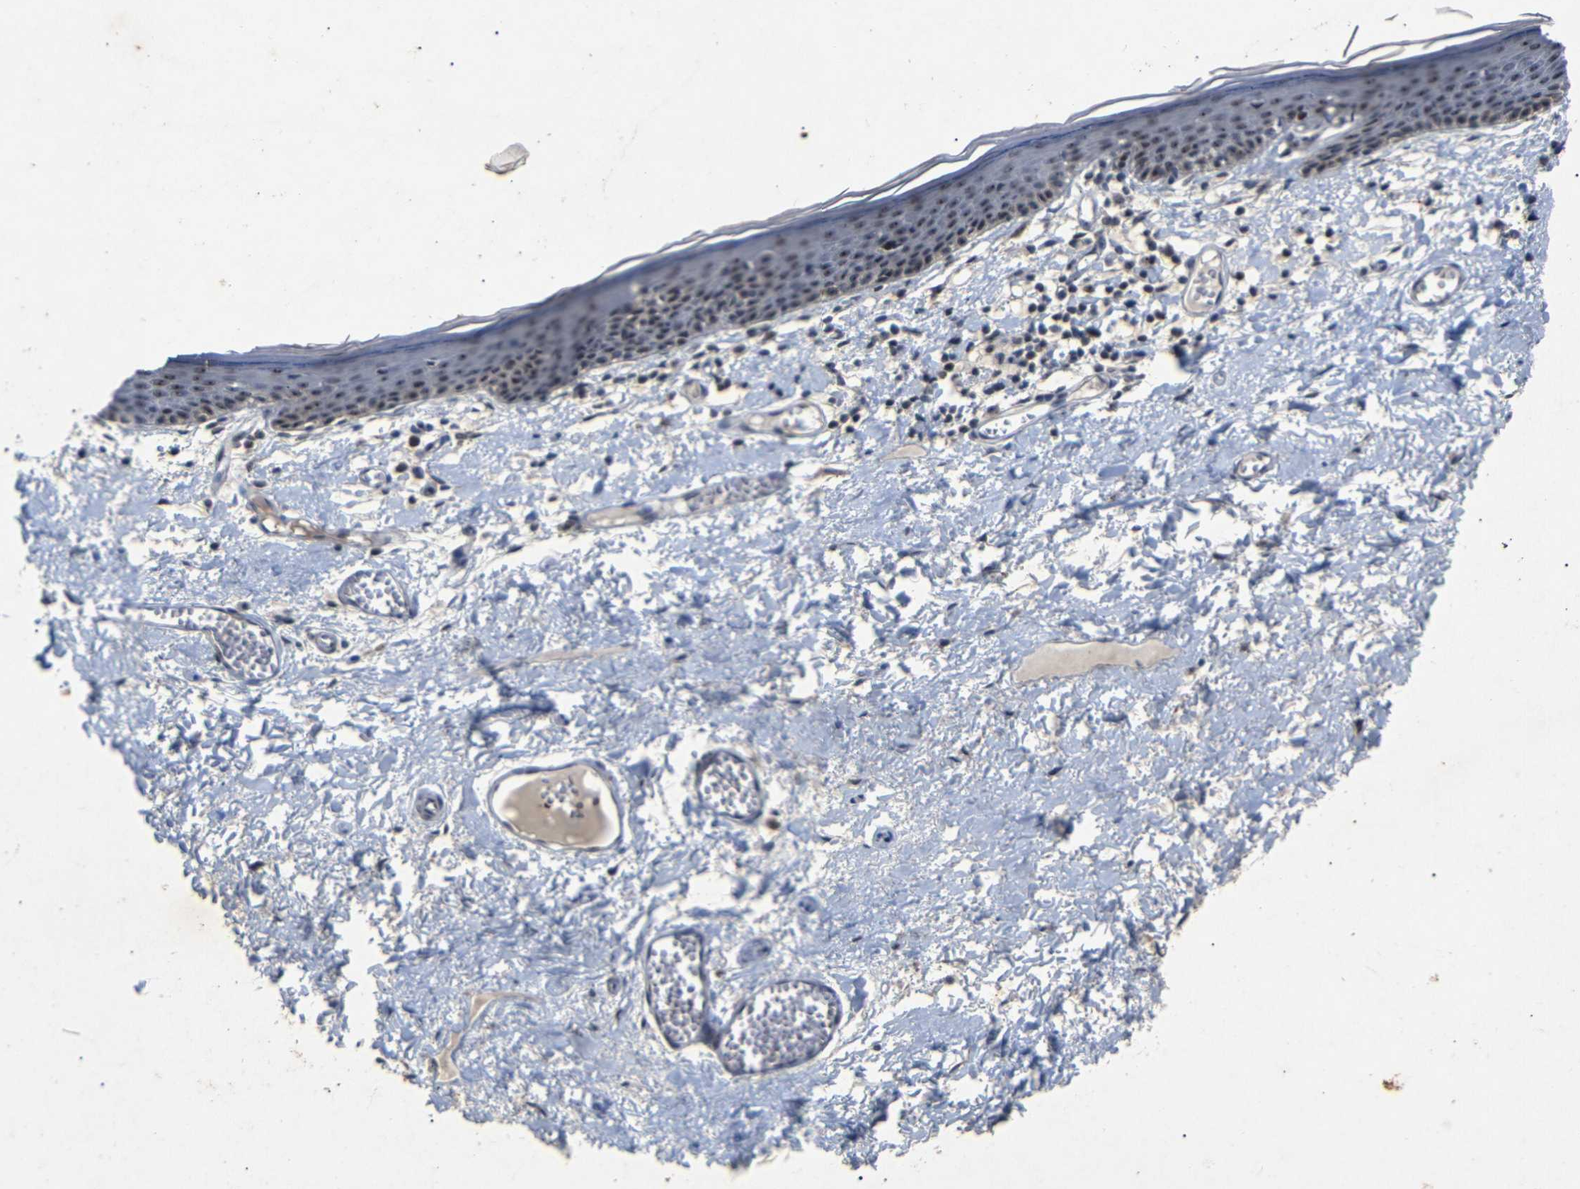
{"staining": {"intensity": "strong", "quantity": ">75%", "location": "nuclear"}, "tissue": "skin", "cell_type": "Epidermal cells", "image_type": "normal", "snomed": [{"axis": "morphology", "description": "Normal tissue, NOS"}, {"axis": "topography", "description": "Vulva"}], "caption": "Immunohistochemical staining of benign skin reveals high levels of strong nuclear staining in about >75% of epidermal cells.", "gene": "PARN", "patient": {"sex": "female", "age": 54}}